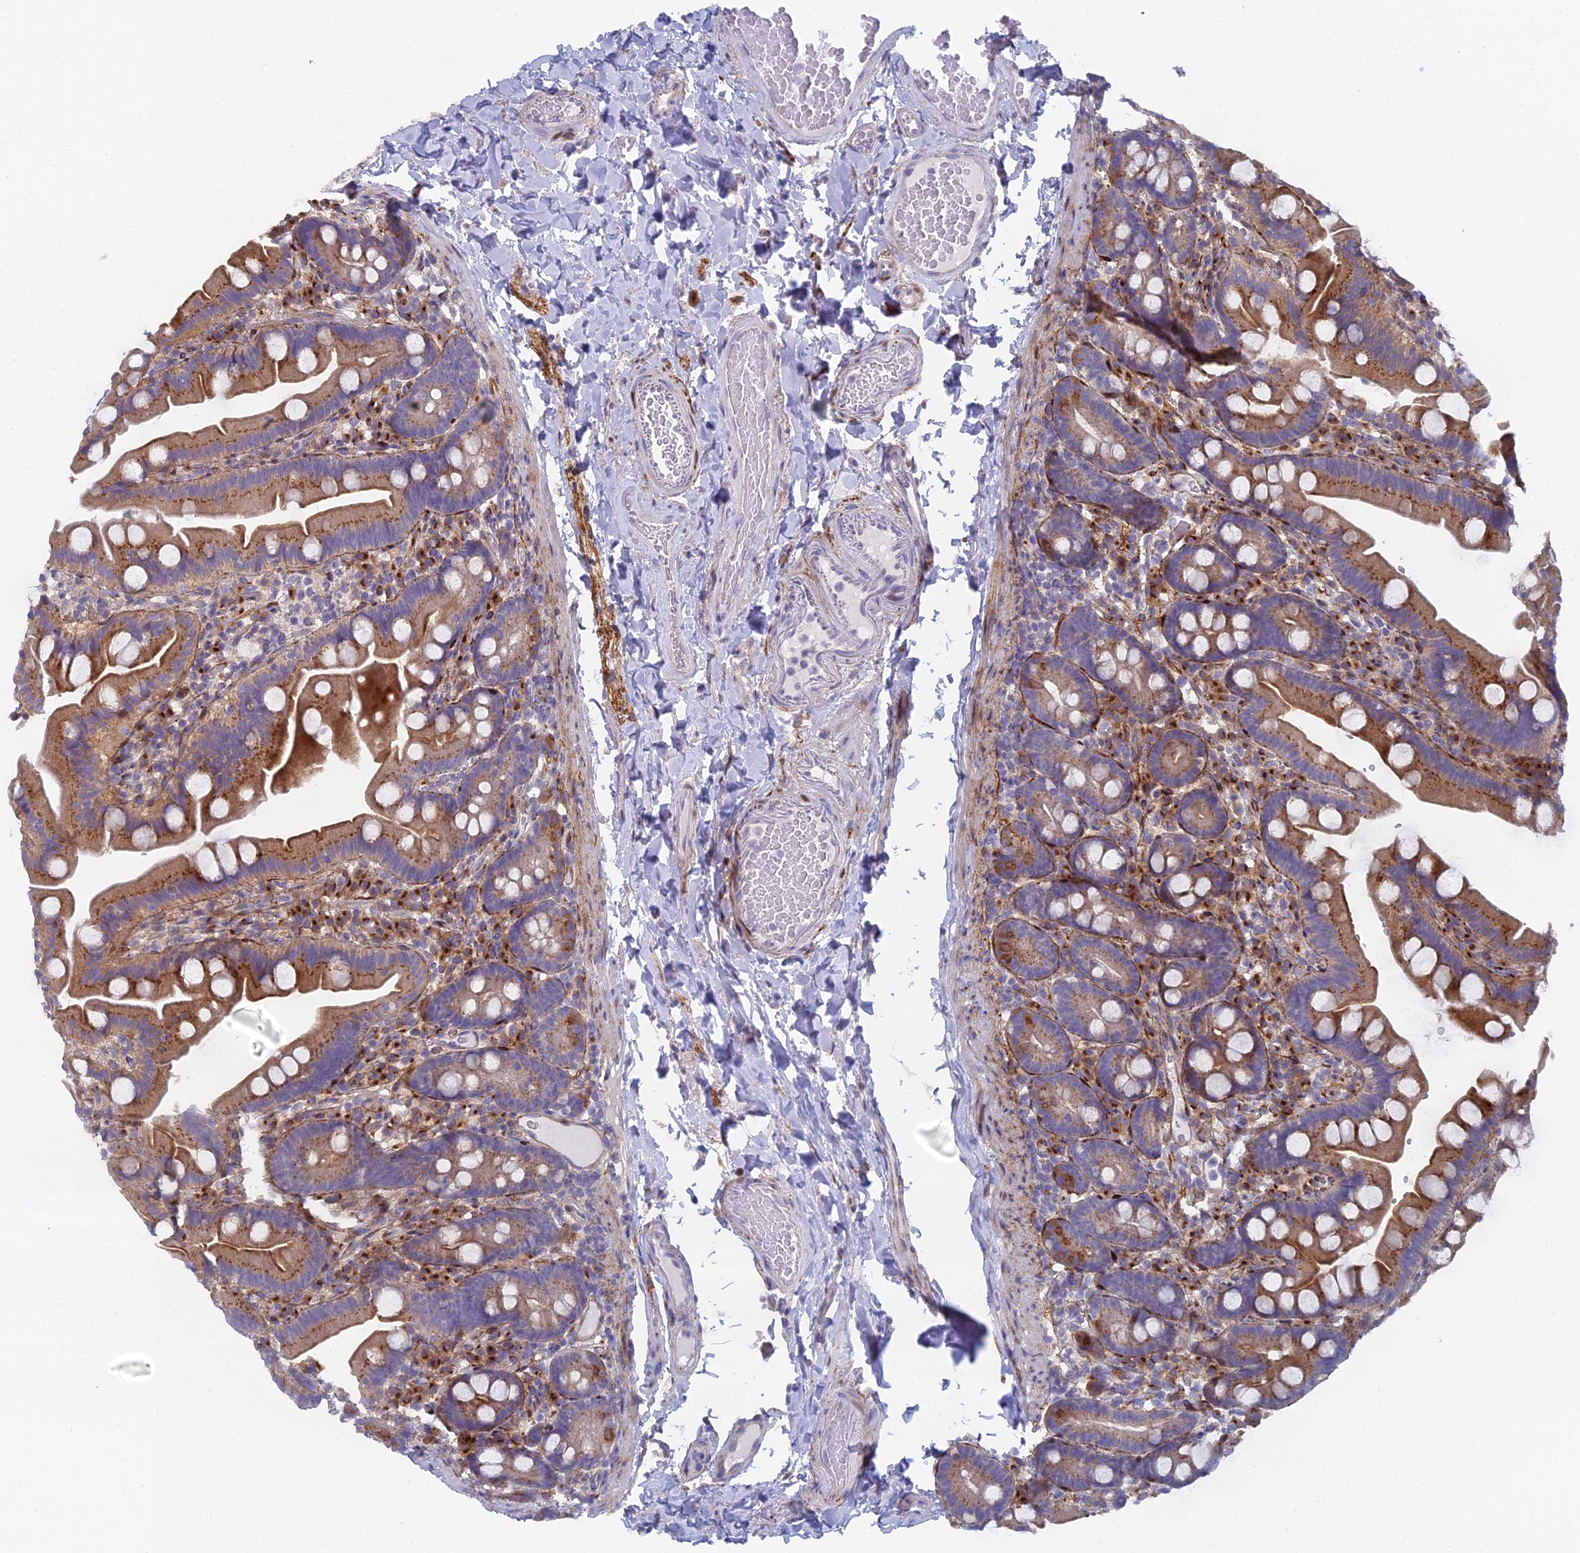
{"staining": {"intensity": "moderate", "quantity": ">75%", "location": "cytoplasmic/membranous"}, "tissue": "small intestine", "cell_type": "Glandular cells", "image_type": "normal", "snomed": [{"axis": "morphology", "description": "Normal tissue, NOS"}, {"axis": "topography", "description": "Small intestine"}], "caption": "Moderate cytoplasmic/membranous protein staining is seen in approximately >75% of glandular cells in small intestine. (DAB (3,3'-diaminobenzidine) = brown stain, brightfield microscopy at high magnification).", "gene": "B9D2", "patient": {"sex": "female", "age": 68}}